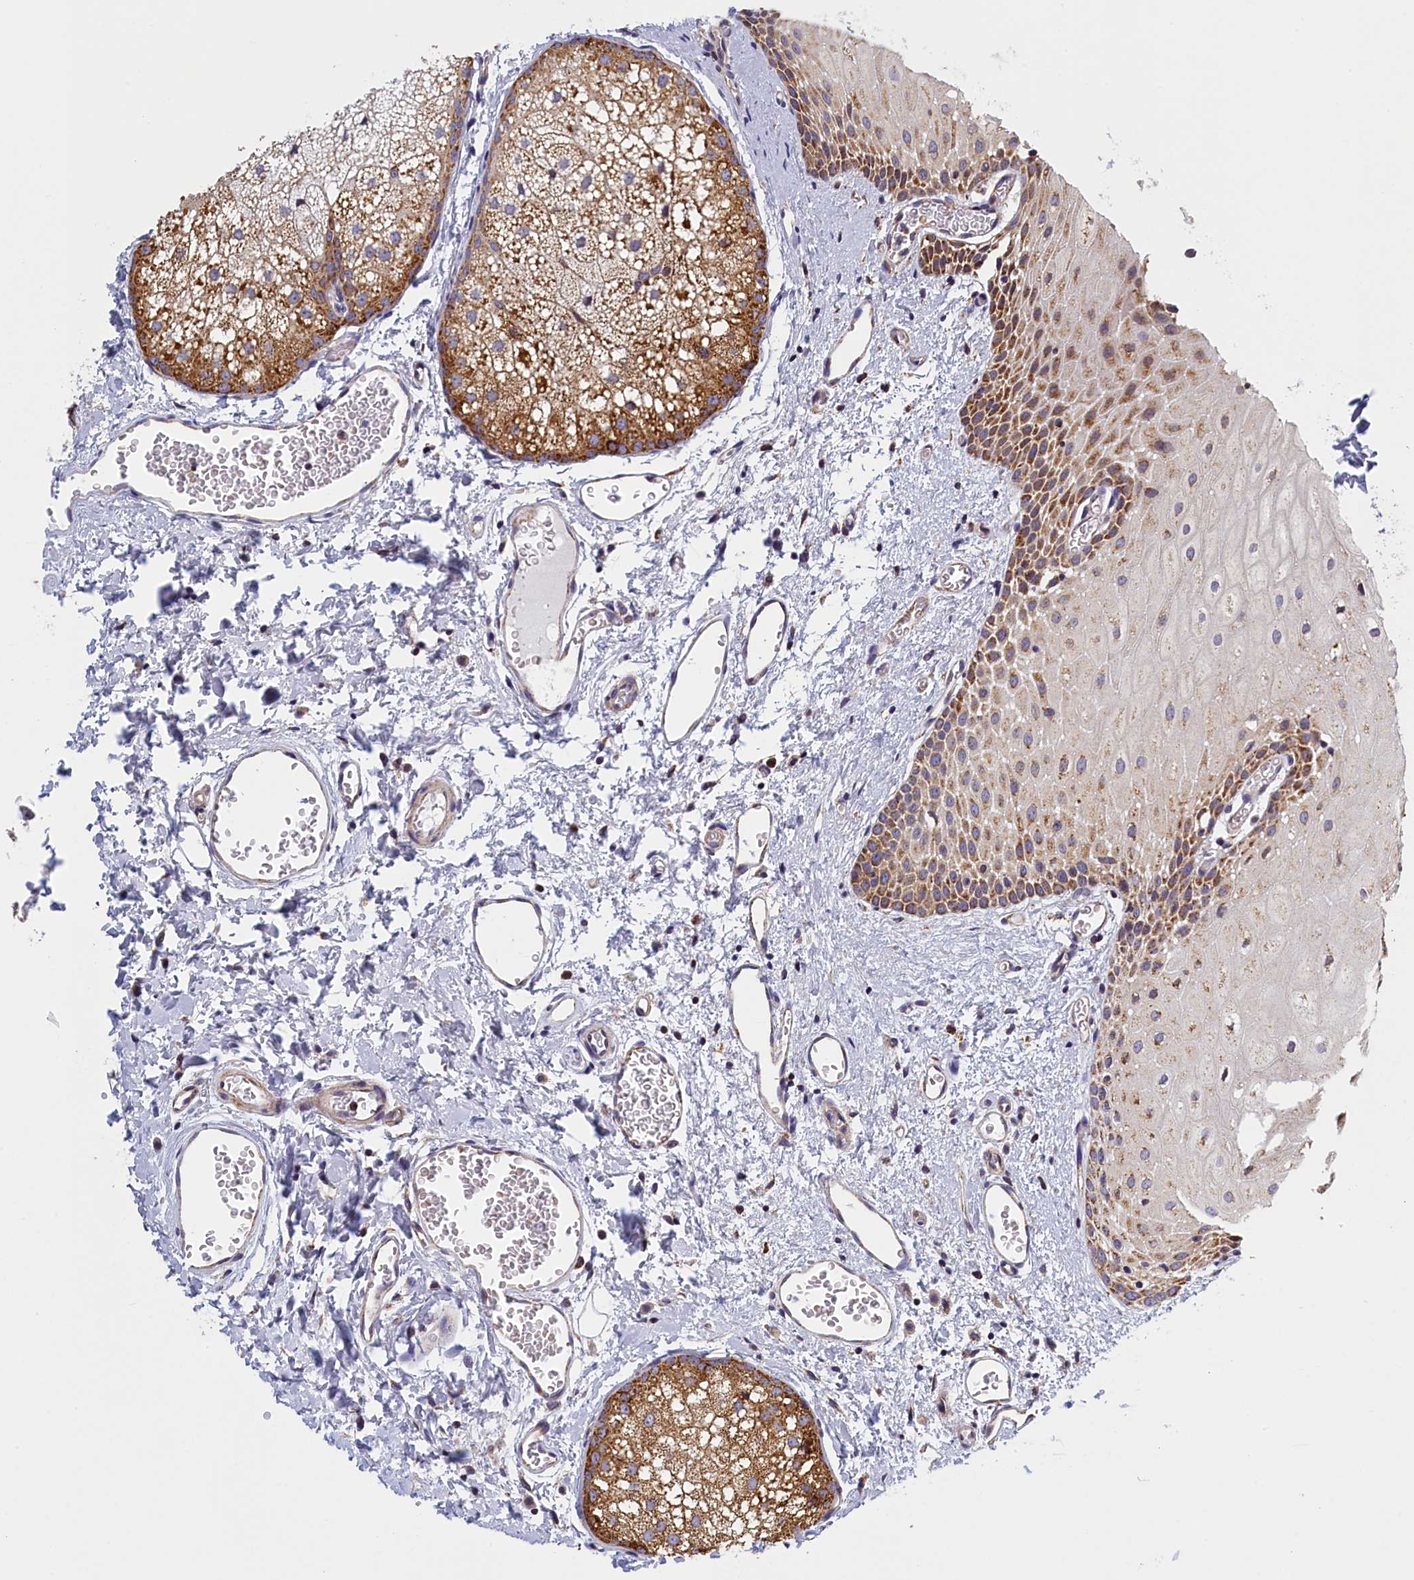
{"staining": {"intensity": "moderate", "quantity": "25%-75%", "location": "cytoplasmic/membranous"}, "tissue": "oral mucosa", "cell_type": "Squamous epithelial cells", "image_type": "normal", "snomed": [{"axis": "morphology", "description": "Normal tissue, NOS"}, {"axis": "morphology", "description": "Squamous cell carcinoma, NOS"}, {"axis": "topography", "description": "Oral tissue"}, {"axis": "topography", "description": "Head-Neck"}], "caption": "Immunohistochemistry of benign human oral mucosa displays medium levels of moderate cytoplasmic/membranous staining in approximately 25%-75% of squamous epithelial cells. Nuclei are stained in blue.", "gene": "IFT122", "patient": {"sex": "female", "age": 70}}